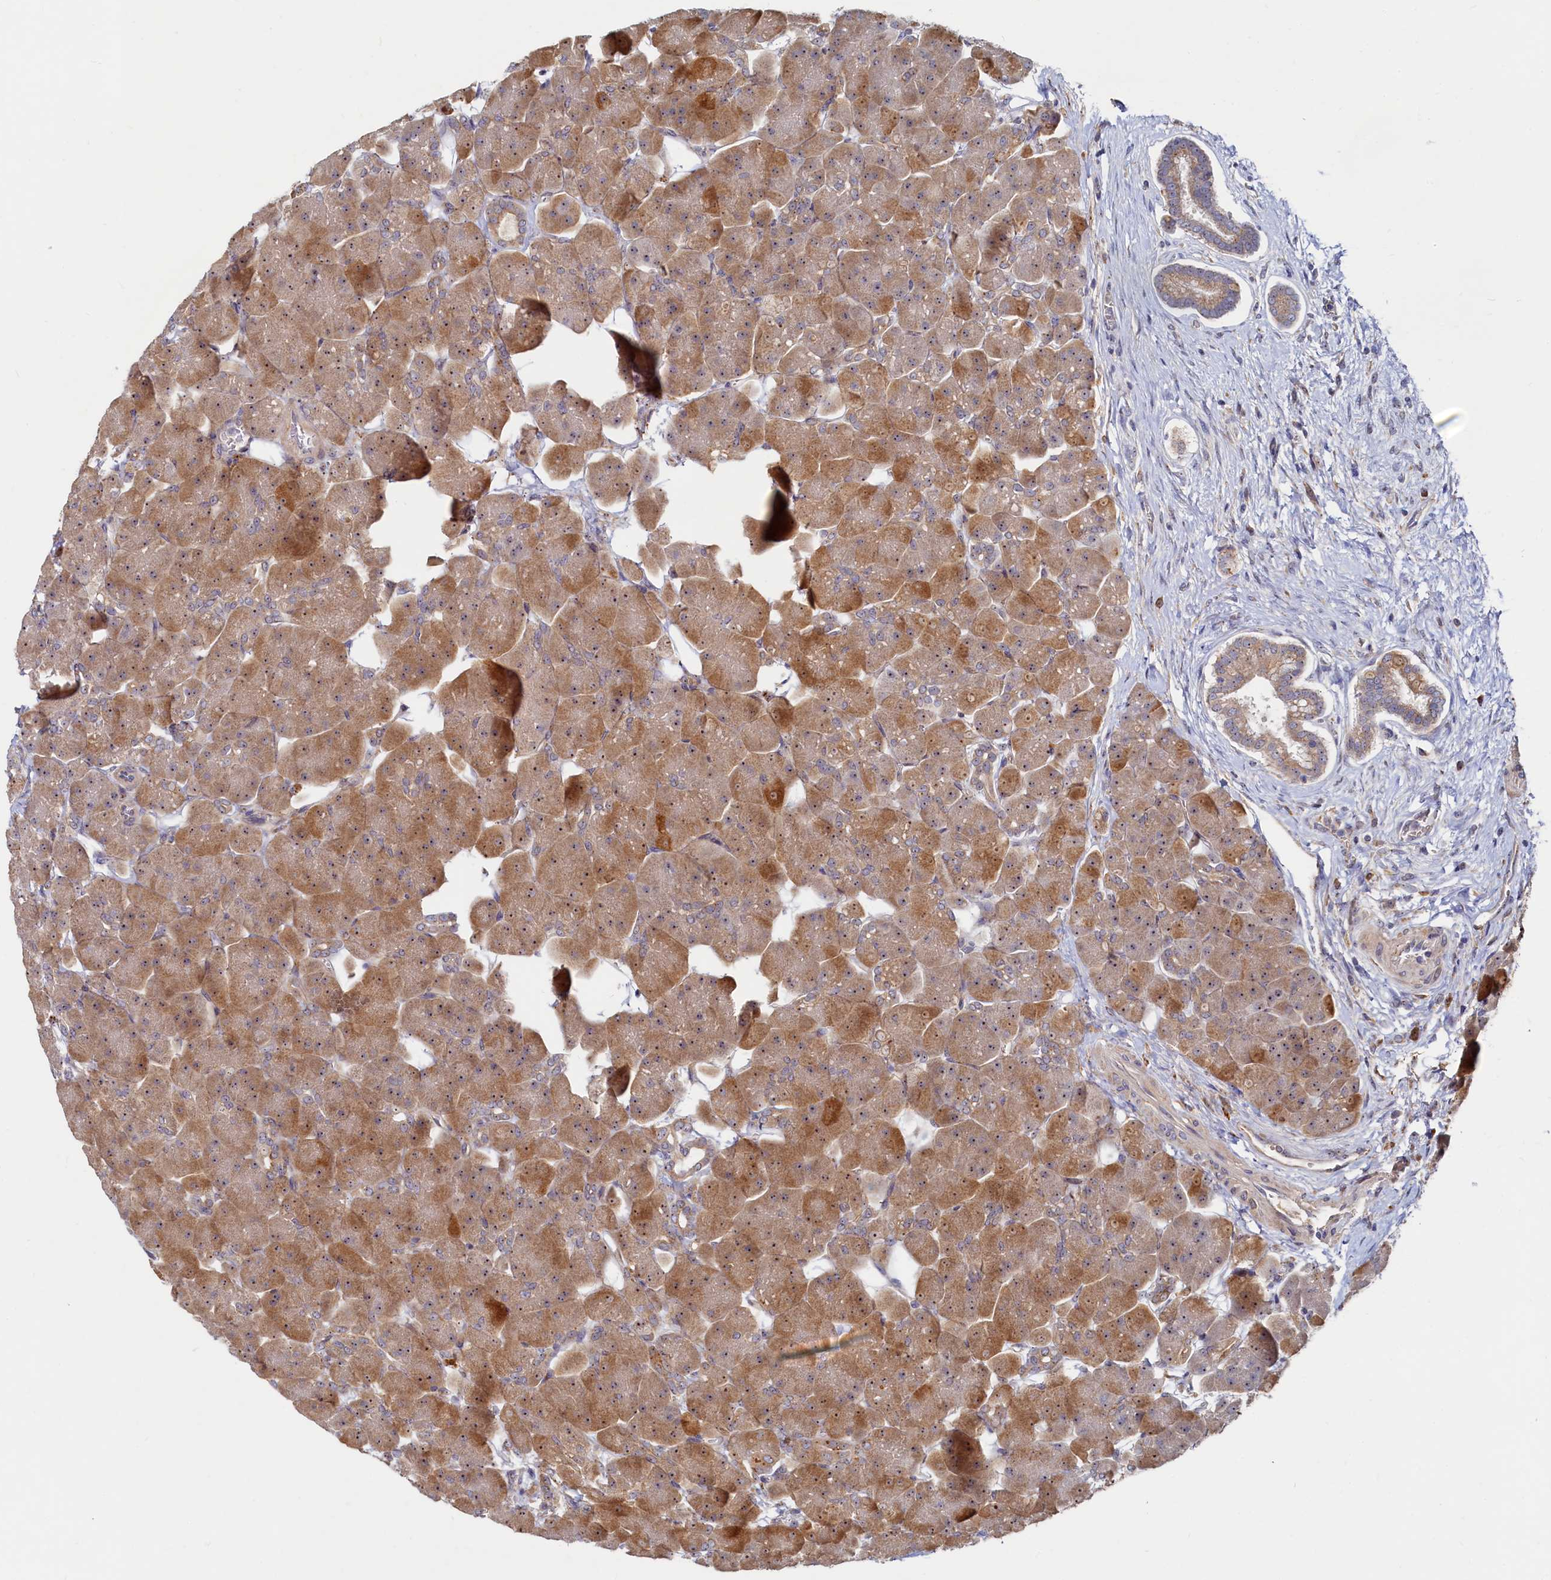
{"staining": {"intensity": "moderate", "quantity": ">75%", "location": "cytoplasmic/membranous,nuclear"}, "tissue": "pancreas", "cell_type": "Exocrine glandular cells", "image_type": "normal", "snomed": [{"axis": "morphology", "description": "Normal tissue, NOS"}, {"axis": "topography", "description": "Pancreas"}], "caption": "This histopathology image displays immunohistochemistry staining of unremarkable pancreas, with medium moderate cytoplasmic/membranous,nuclear staining in approximately >75% of exocrine glandular cells.", "gene": "RGS7BP", "patient": {"sex": "male", "age": 66}}